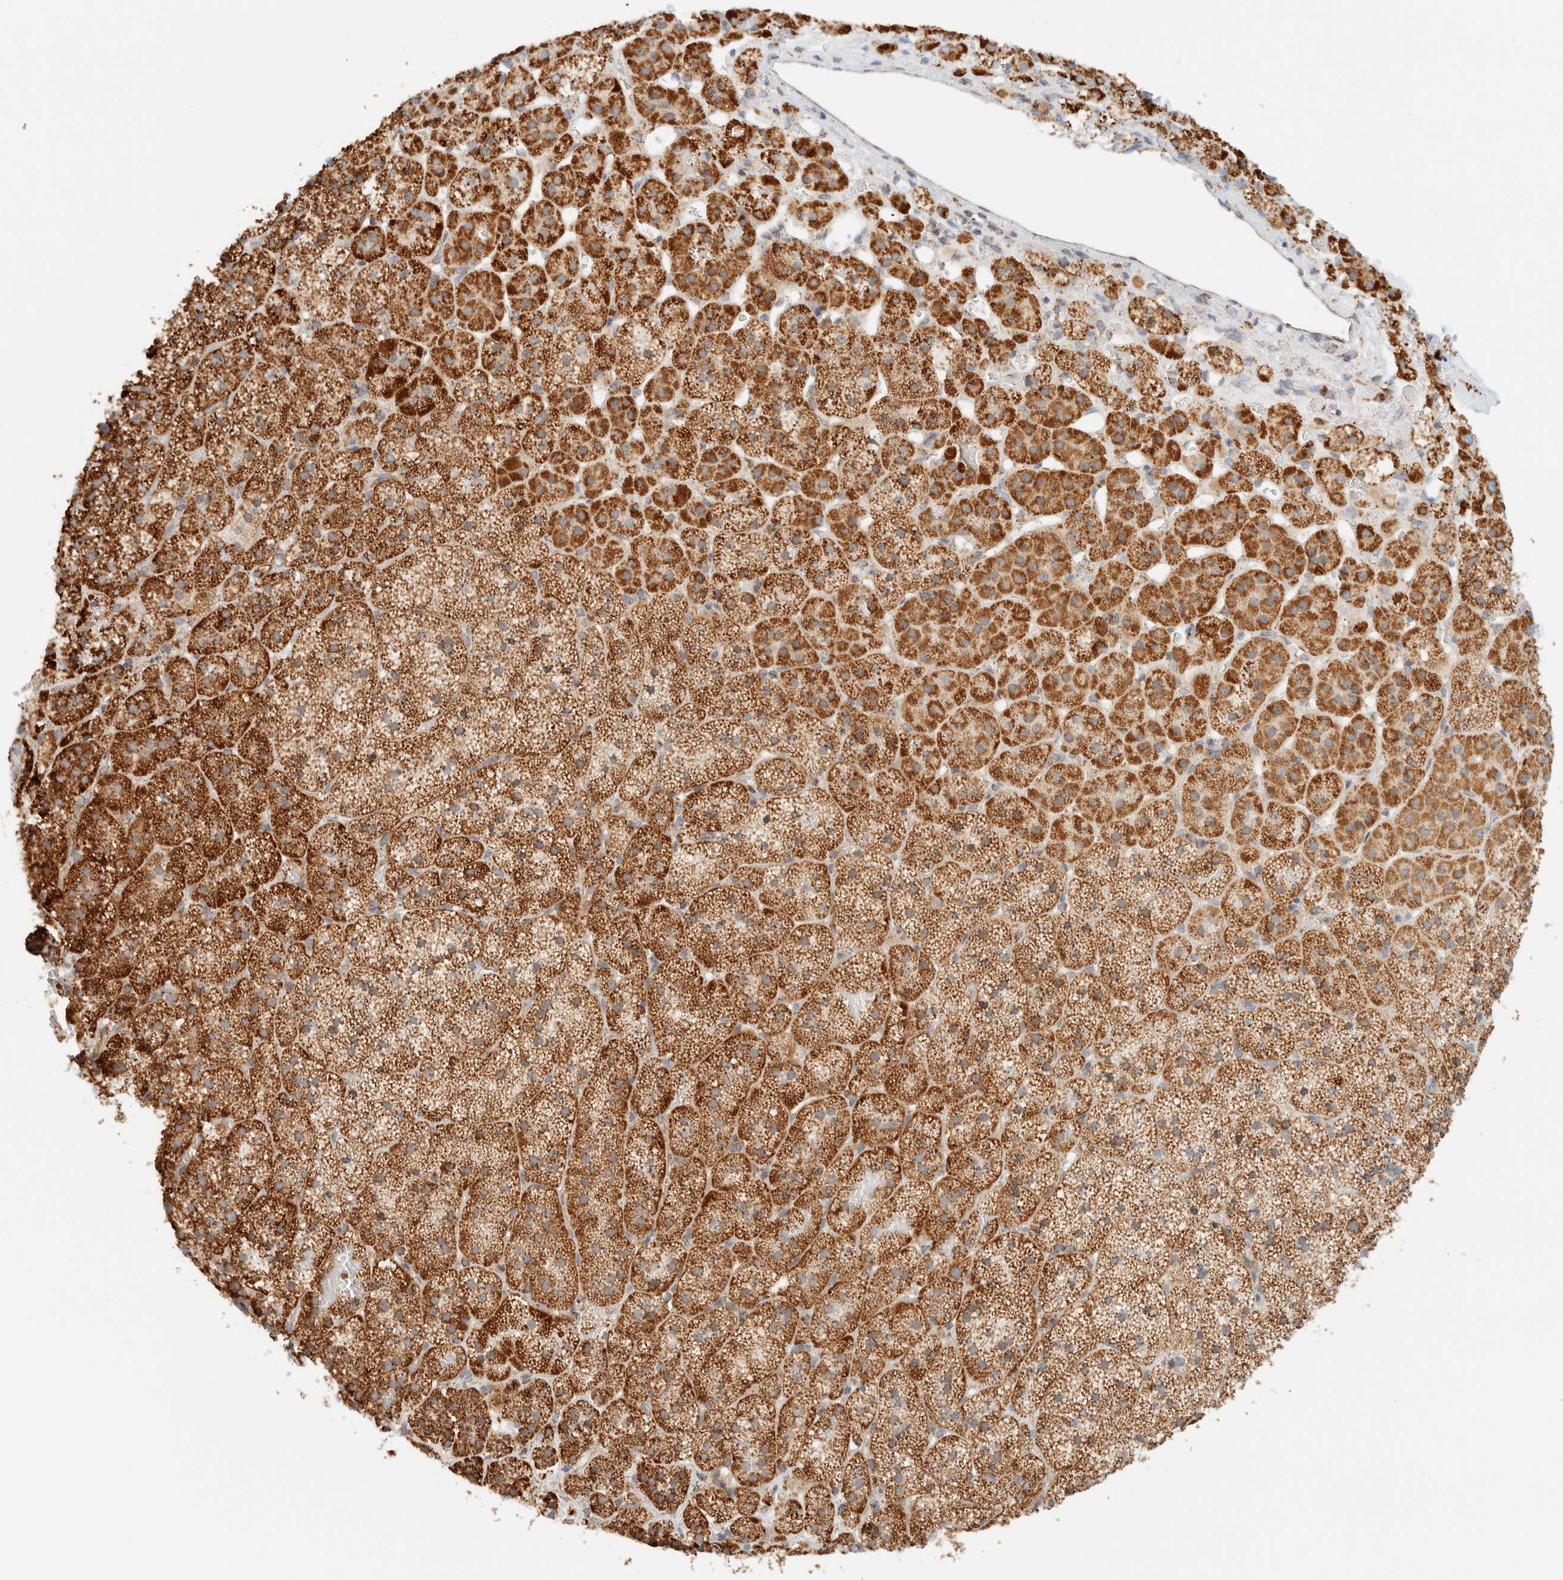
{"staining": {"intensity": "strong", "quantity": ">75%", "location": "cytoplasmic/membranous"}, "tissue": "adrenal gland", "cell_type": "Glandular cells", "image_type": "normal", "snomed": [{"axis": "morphology", "description": "Normal tissue, NOS"}, {"axis": "topography", "description": "Adrenal gland"}], "caption": "Immunohistochemical staining of unremarkable adrenal gland exhibits high levels of strong cytoplasmic/membranous positivity in approximately >75% of glandular cells.", "gene": "KIFAP3", "patient": {"sex": "female", "age": 44}}